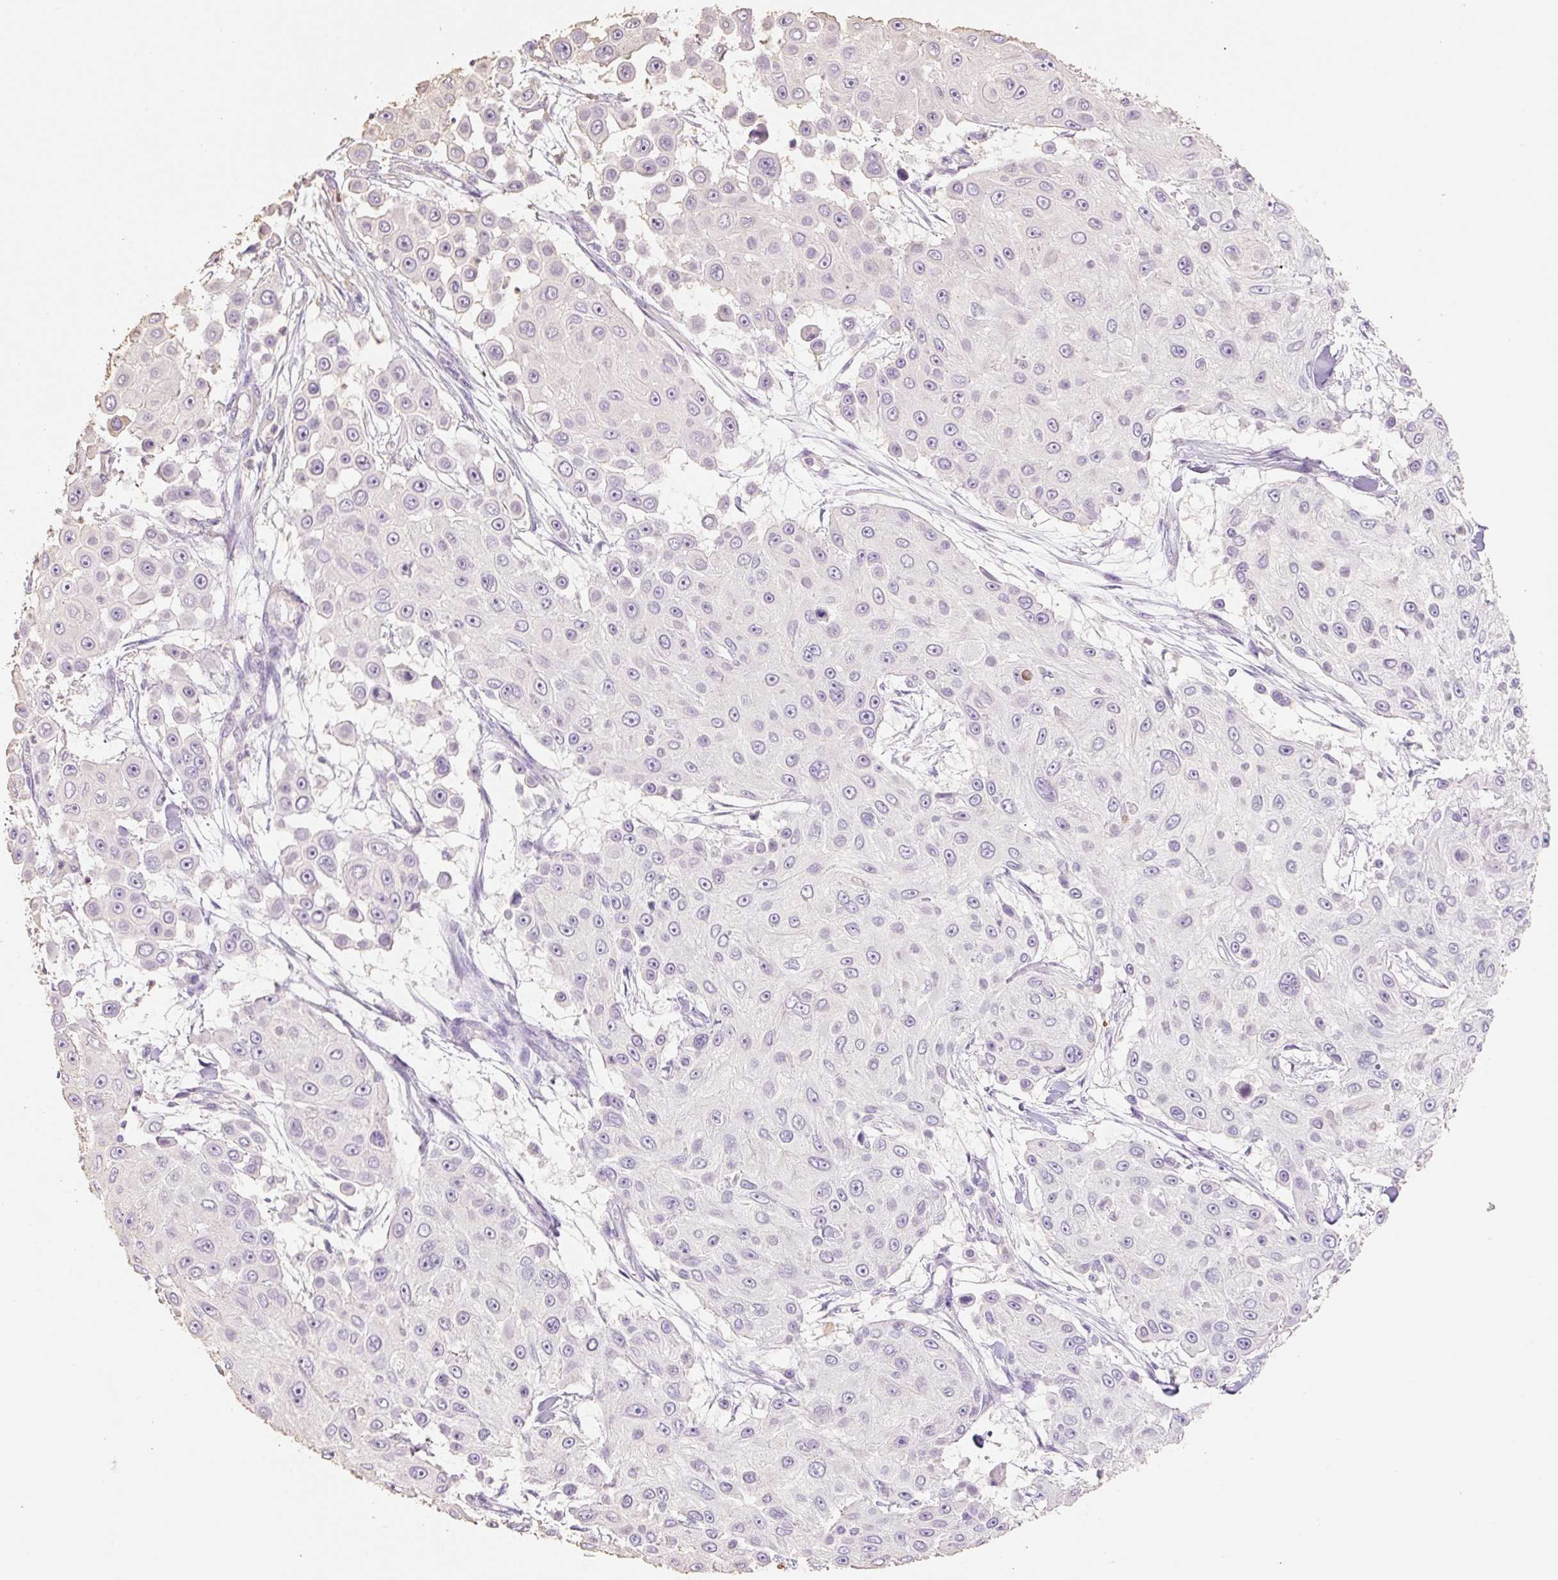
{"staining": {"intensity": "negative", "quantity": "none", "location": "none"}, "tissue": "skin cancer", "cell_type": "Tumor cells", "image_type": "cancer", "snomed": [{"axis": "morphology", "description": "Squamous cell carcinoma, NOS"}, {"axis": "topography", "description": "Skin"}], "caption": "This is an immunohistochemistry micrograph of skin cancer (squamous cell carcinoma). There is no staining in tumor cells.", "gene": "MBOAT7", "patient": {"sex": "male", "age": 67}}